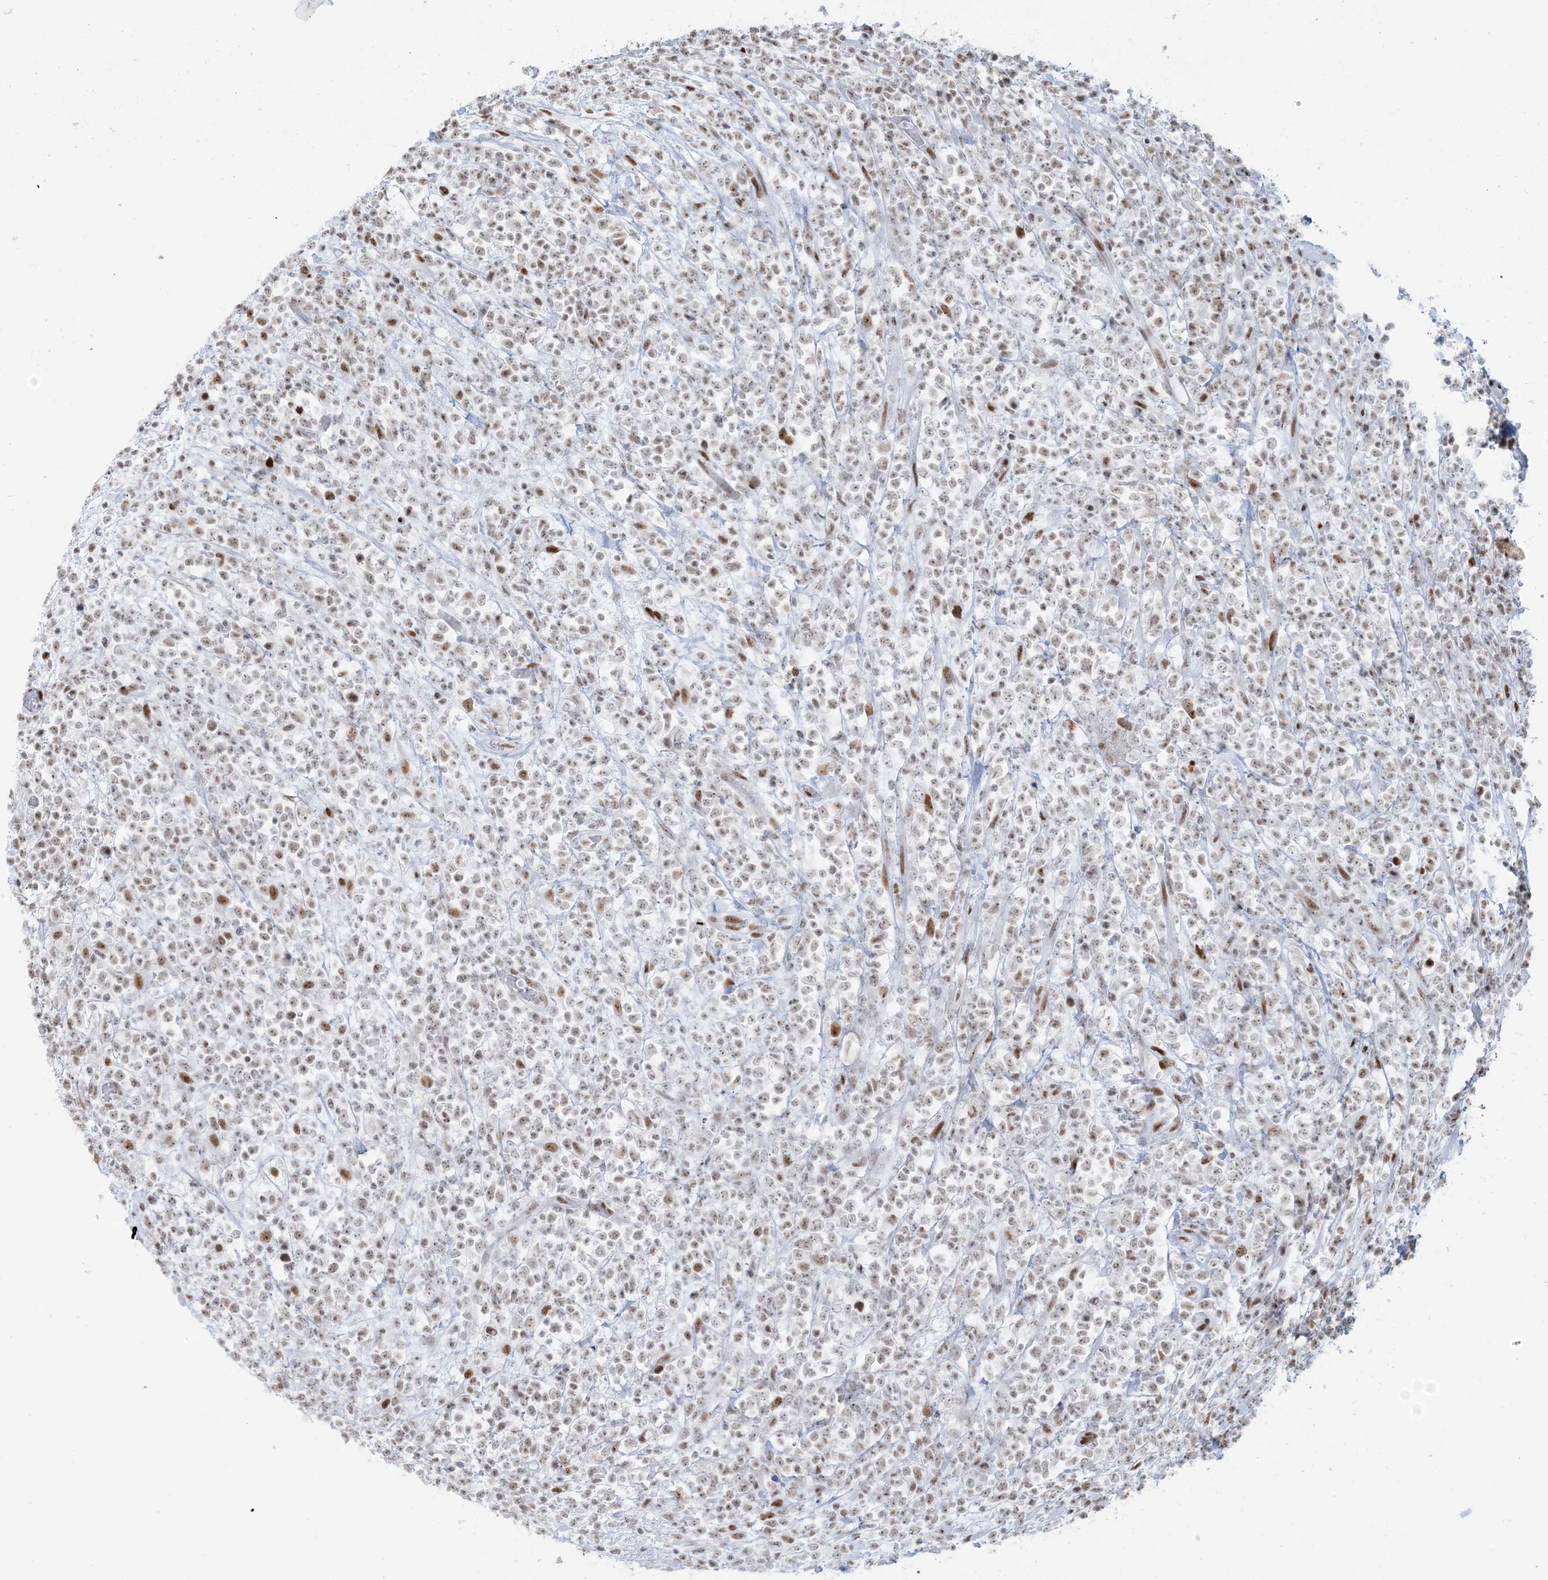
{"staining": {"intensity": "weak", "quantity": "25%-75%", "location": "nuclear"}, "tissue": "lymphoma", "cell_type": "Tumor cells", "image_type": "cancer", "snomed": [{"axis": "morphology", "description": "Malignant lymphoma, non-Hodgkin's type, High grade"}, {"axis": "topography", "description": "Colon"}], "caption": "The micrograph exhibits immunohistochemical staining of high-grade malignant lymphoma, non-Hodgkin's type. There is weak nuclear staining is appreciated in approximately 25%-75% of tumor cells. Using DAB (brown) and hematoxylin (blue) stains, captured at high magnification using brightfield microscopy.", "gene": "STAG1", "patient": {"sex": "female", "age": 53}}